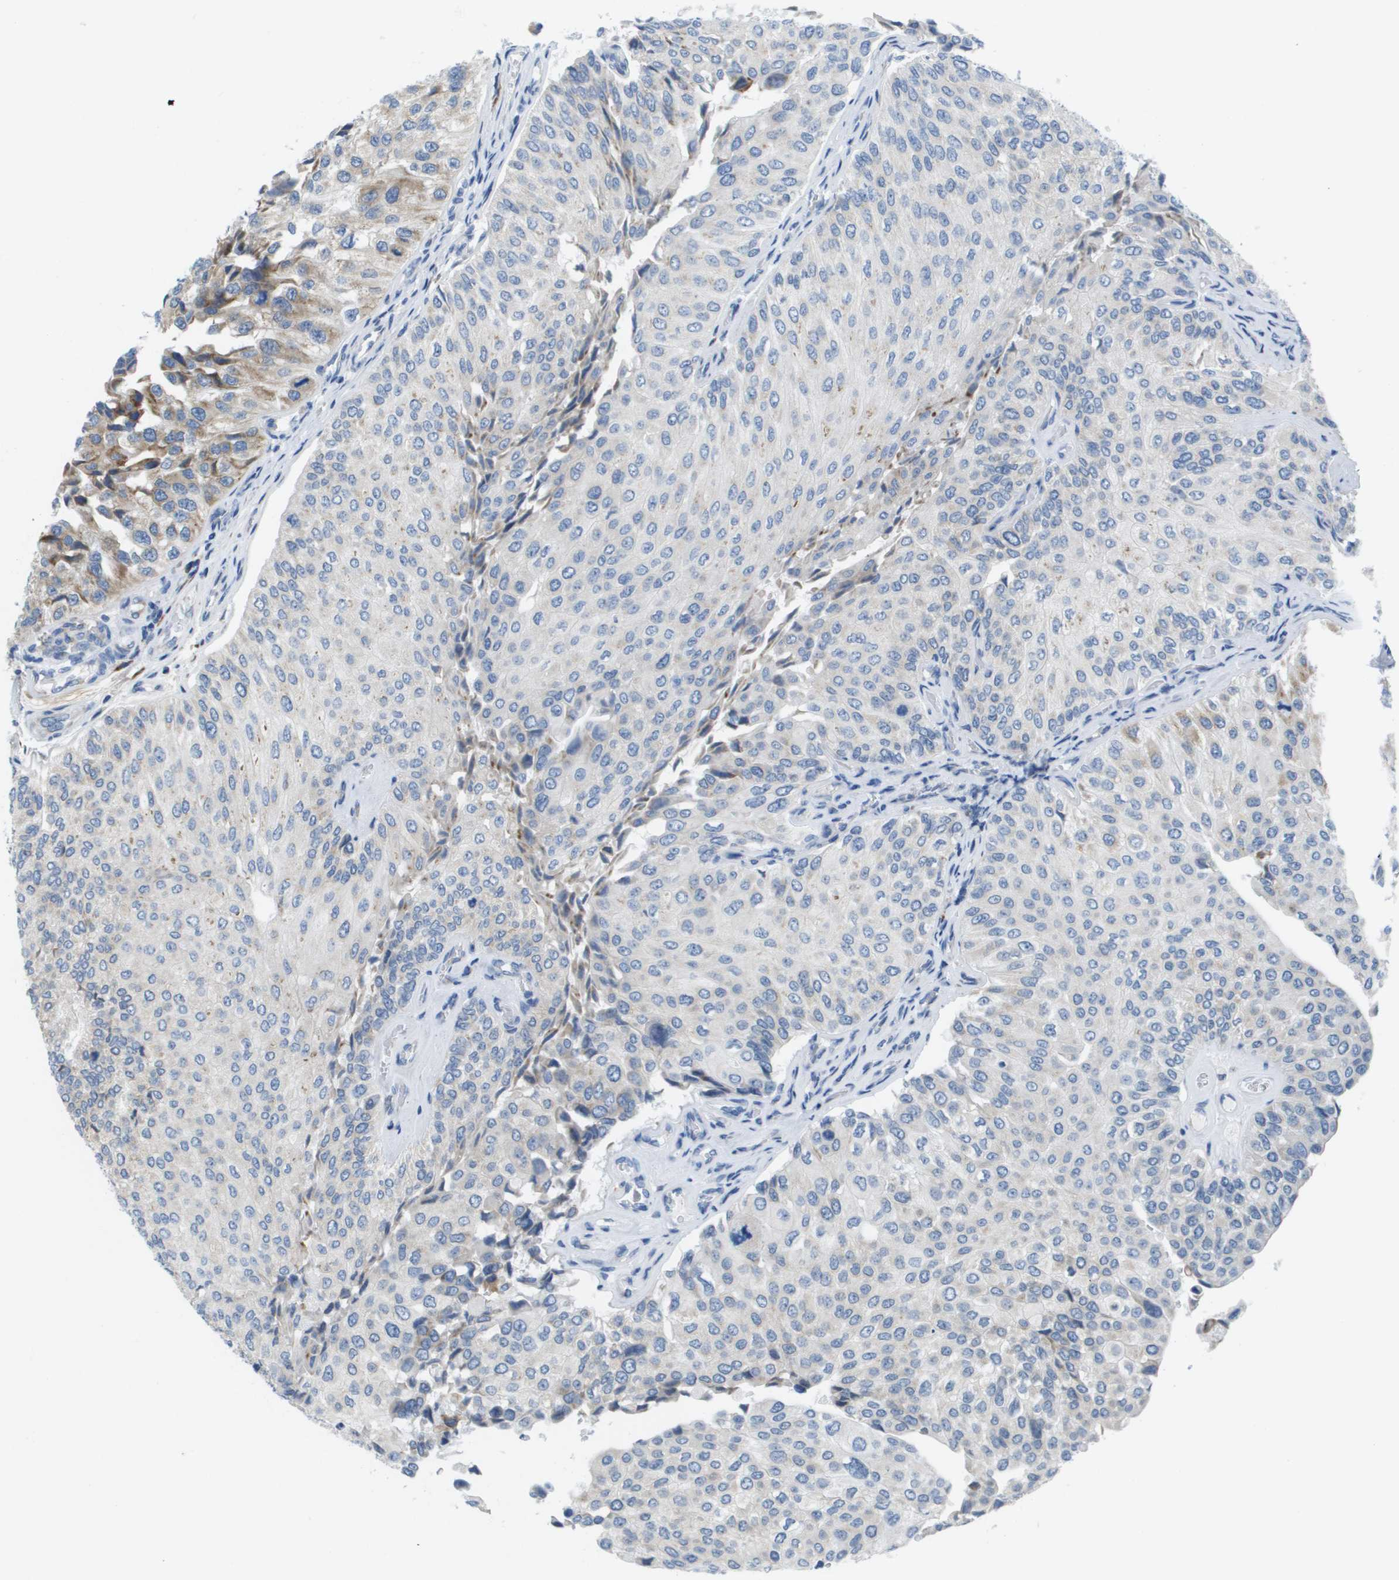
{"staining": {"intensity": "weak", "quantity": "25%-75%", "location": "cytoplasmic/membranous"}, "tissue": "urothelial cancer", "cell_type": "Tumor cells", "image_type": "cancer", "snomed": [{"axis": "morphology", "description": "Urothelial carcinoma, High grade"}, {"axis": "topography", "description": "Kidney"}, {"axis": "topography", "description": "Urinary bladder"}], "caption": "High-grade urothelial carcinoma tissue displays weak cytoplasmic/membranous positivity in about 25%-75% of tumor cells, visualized by immunohistochemistry.", "gene": "PTDSS1", "patient": {"sex": "male", "age": 77}}